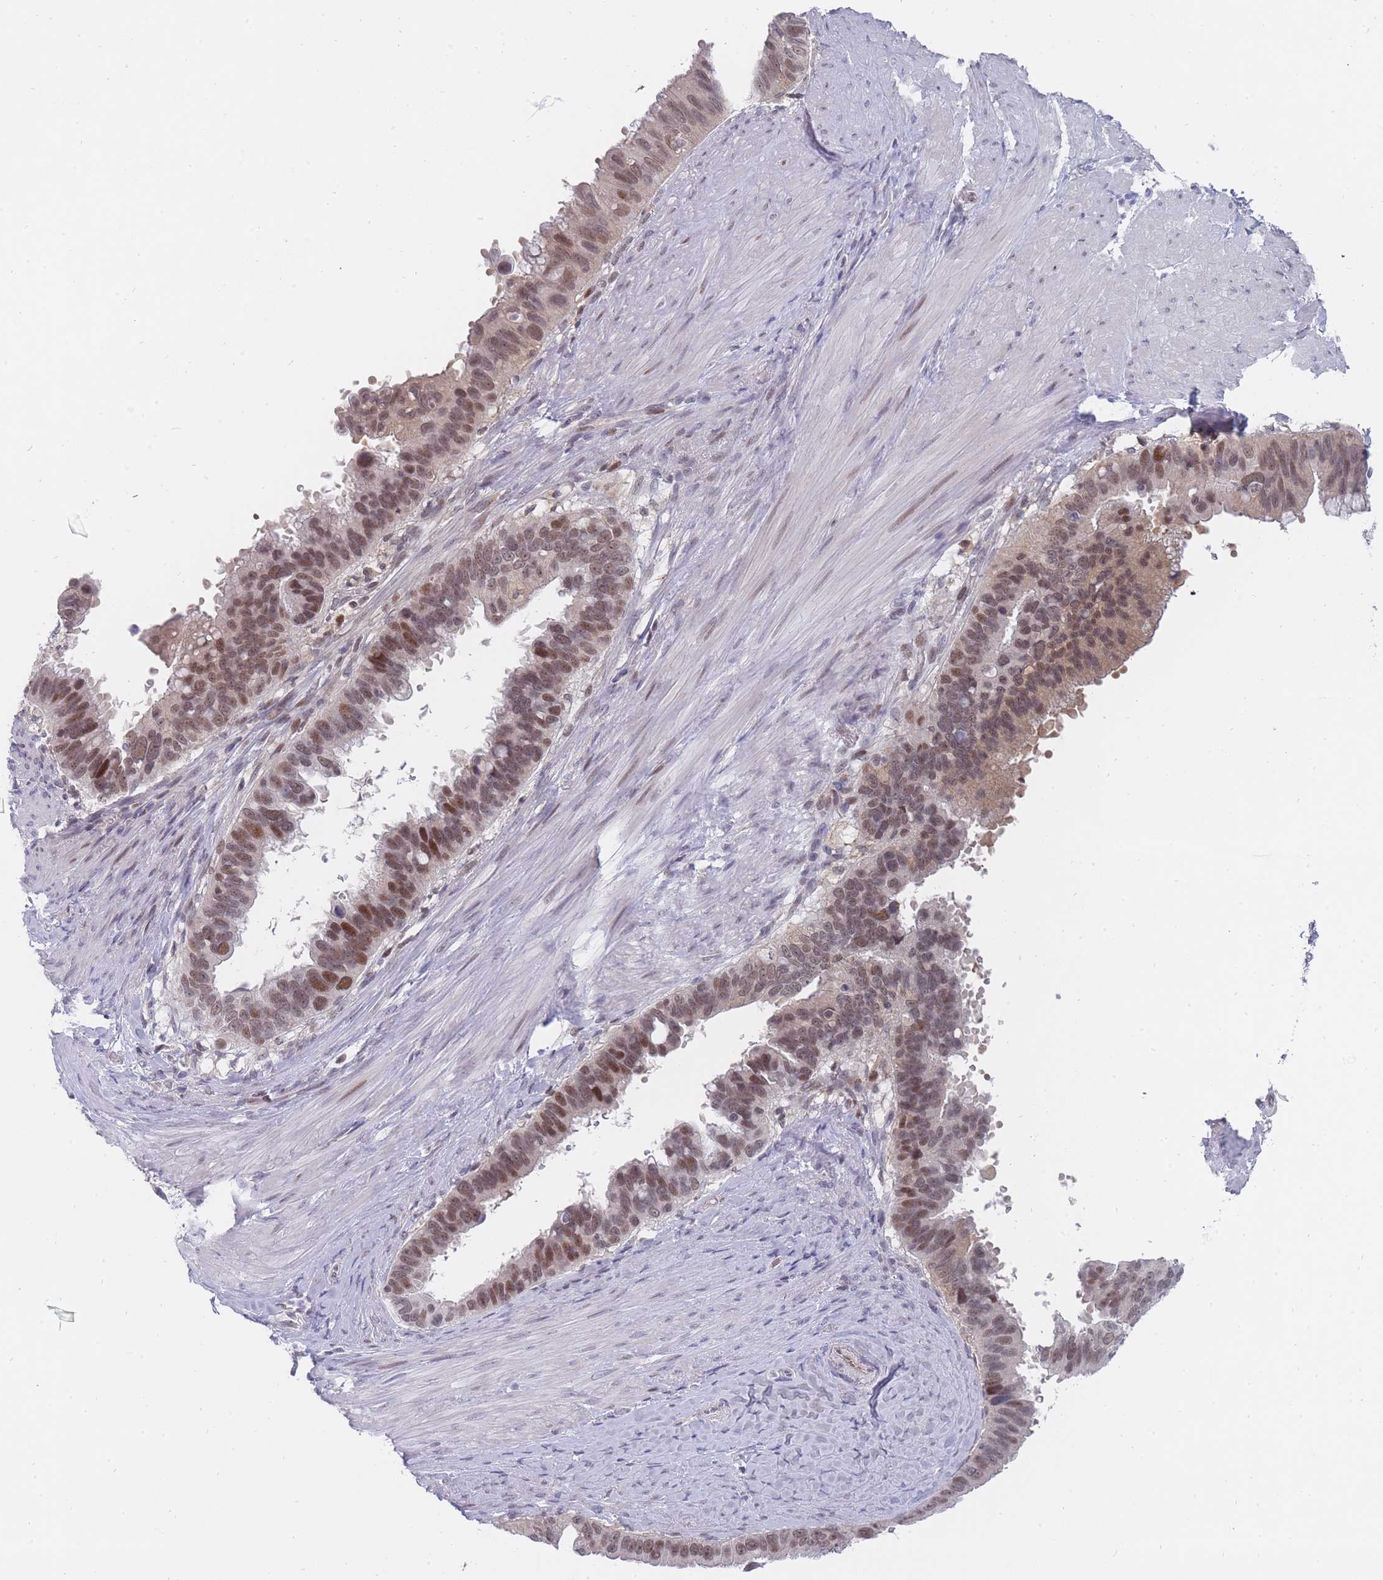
{"staining": {"intensity": "moderate", "quantity": ">75%", "location": "nuclear"}, "tissue": "pancreatic cancer", "cell_type": "Tumor cells", "image_type": "cancer", "snomed": [{"axis": "morphology", "description": "Inflammation, NOS"}, {"axis": "morphology", "description": "Adenocarcinoma, NOS"}, {"axis": "topography", "description": "Pancreas"}], "caption": "The immunohistochemical stain highlights moderate nuclear positivity in tumor cells of pancreatic cancer tissue. Ihc stains the protein in brown and the nuclei are stained blue.", "gene": "GINS1", "patient": {"sex": "female", "age": 56}}